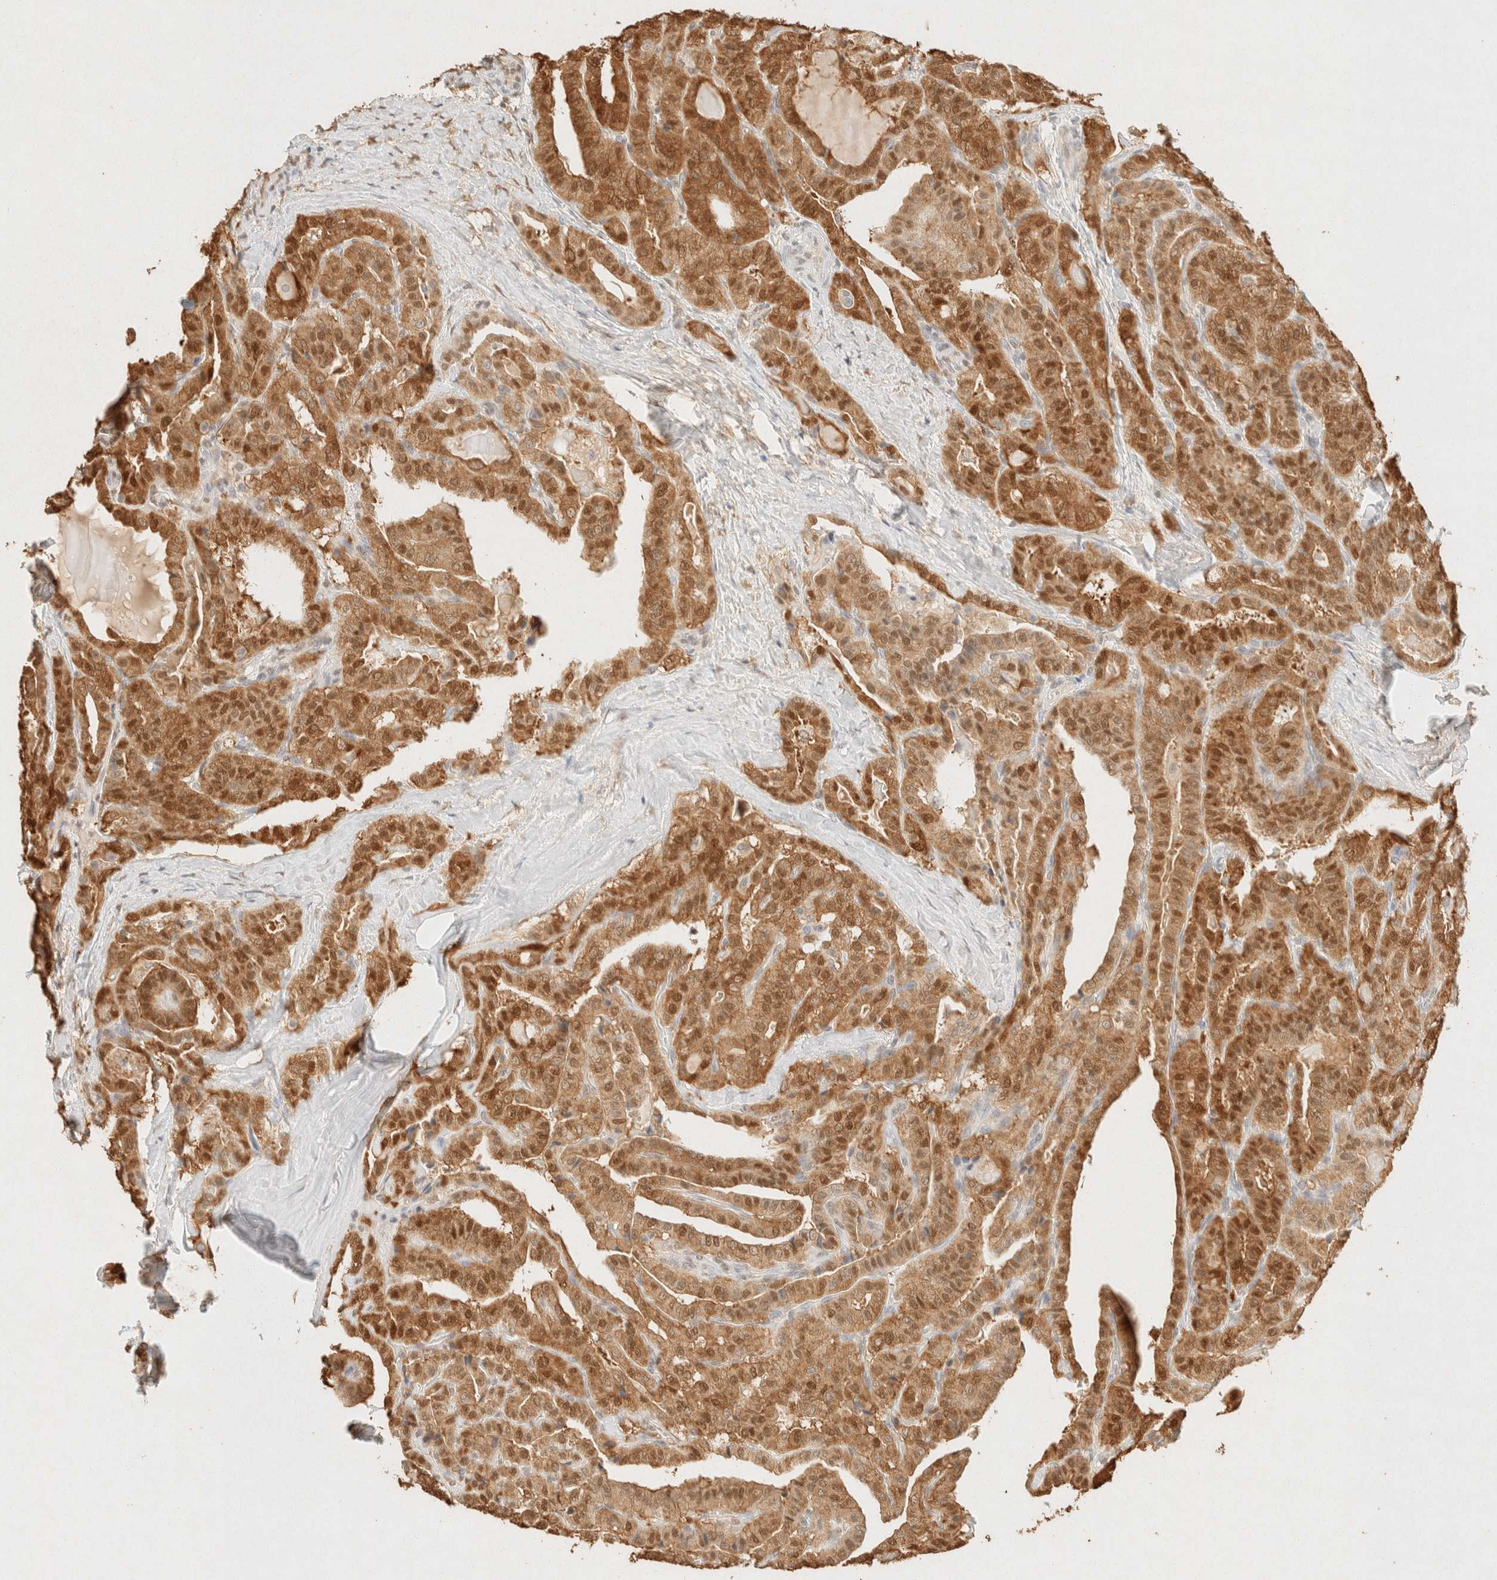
{"staining": {"intensity": "strong", "quantity": ">75%", "location": "cytoplasmic/membranous,nuclear"}, "tissue": "thyroid cancer", "cell_type": "Tumor cells", "image_type": "cancer", "snomed": [{"axis": "morphology", "description": "Papillary adenocarcinoma, NOS"}, {"axis": "topography", "description": "Thyroid gland"}], "caption": "The photomicrograph reveals staining of thyroid cancer (papillary adenocarcinoma), revealing strong cytoplasmic/membranous and nuclear protein expression (brown color) within tumor cells. (Brightfield microscopy of DAB IHC at high magnification).", "gene": "S100A13", "patient": {"sex": "male", "age": 77}}